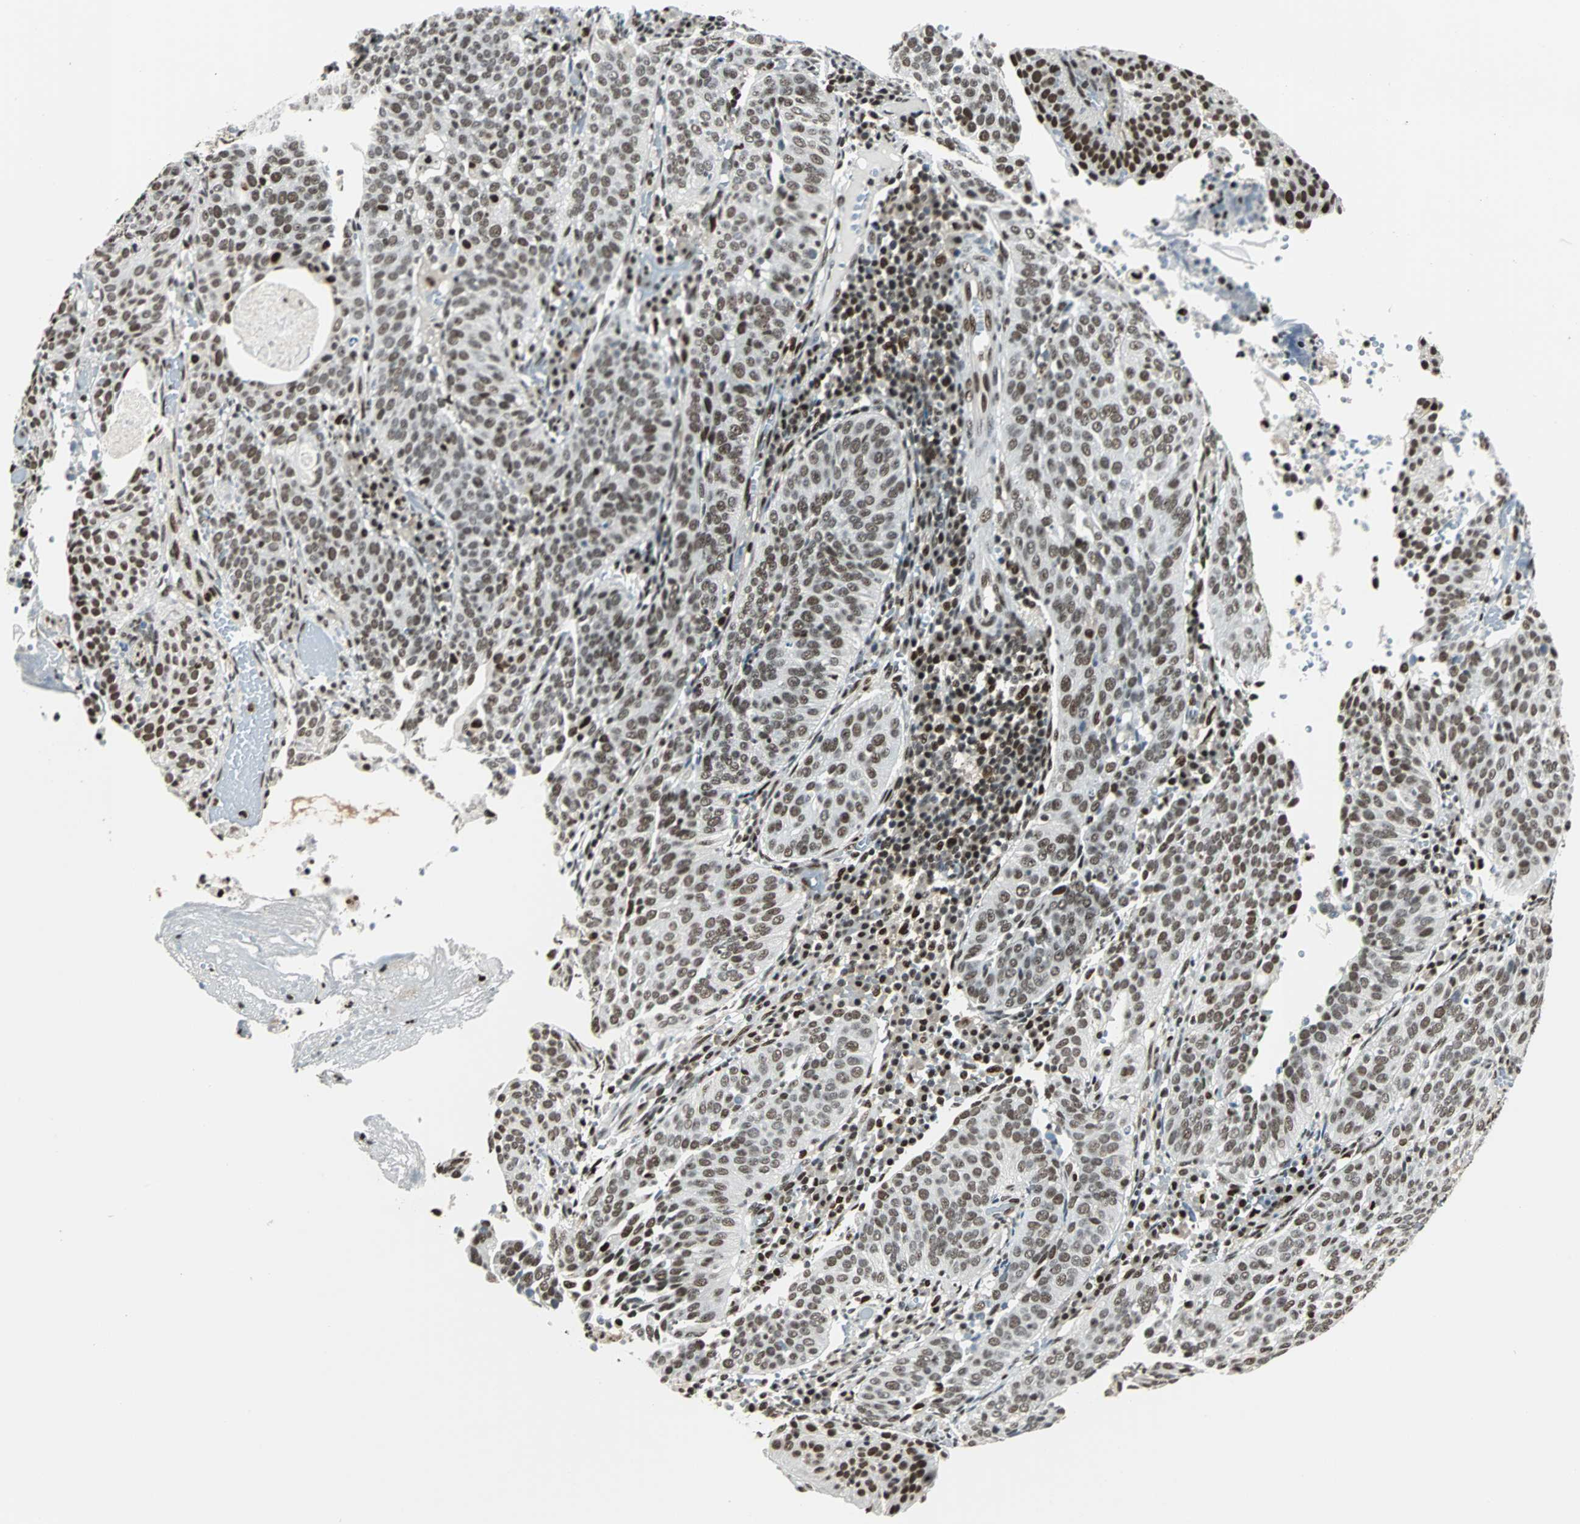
{"staining": {"intensity": "moderate", "quantity": ">75%", "location": "nuclear"}, "tissue": "cervical cancer", "cell_type": "Tumor cells", "image_type": "cancer", "snomed": [{"axis": "morphology", "description": "Squamous cell carcinoma, NOS"}, {"axis": "topography", "description": "Cervix"}], "caption": "The histopathology image shows staining of cervical cancer (squamous cell carcinoma), revealing moderate nuclear protein positivity (brown color) within tumor cells.", "gene": "XRCC4", "patient": {"sex": "female", "age": 39}}